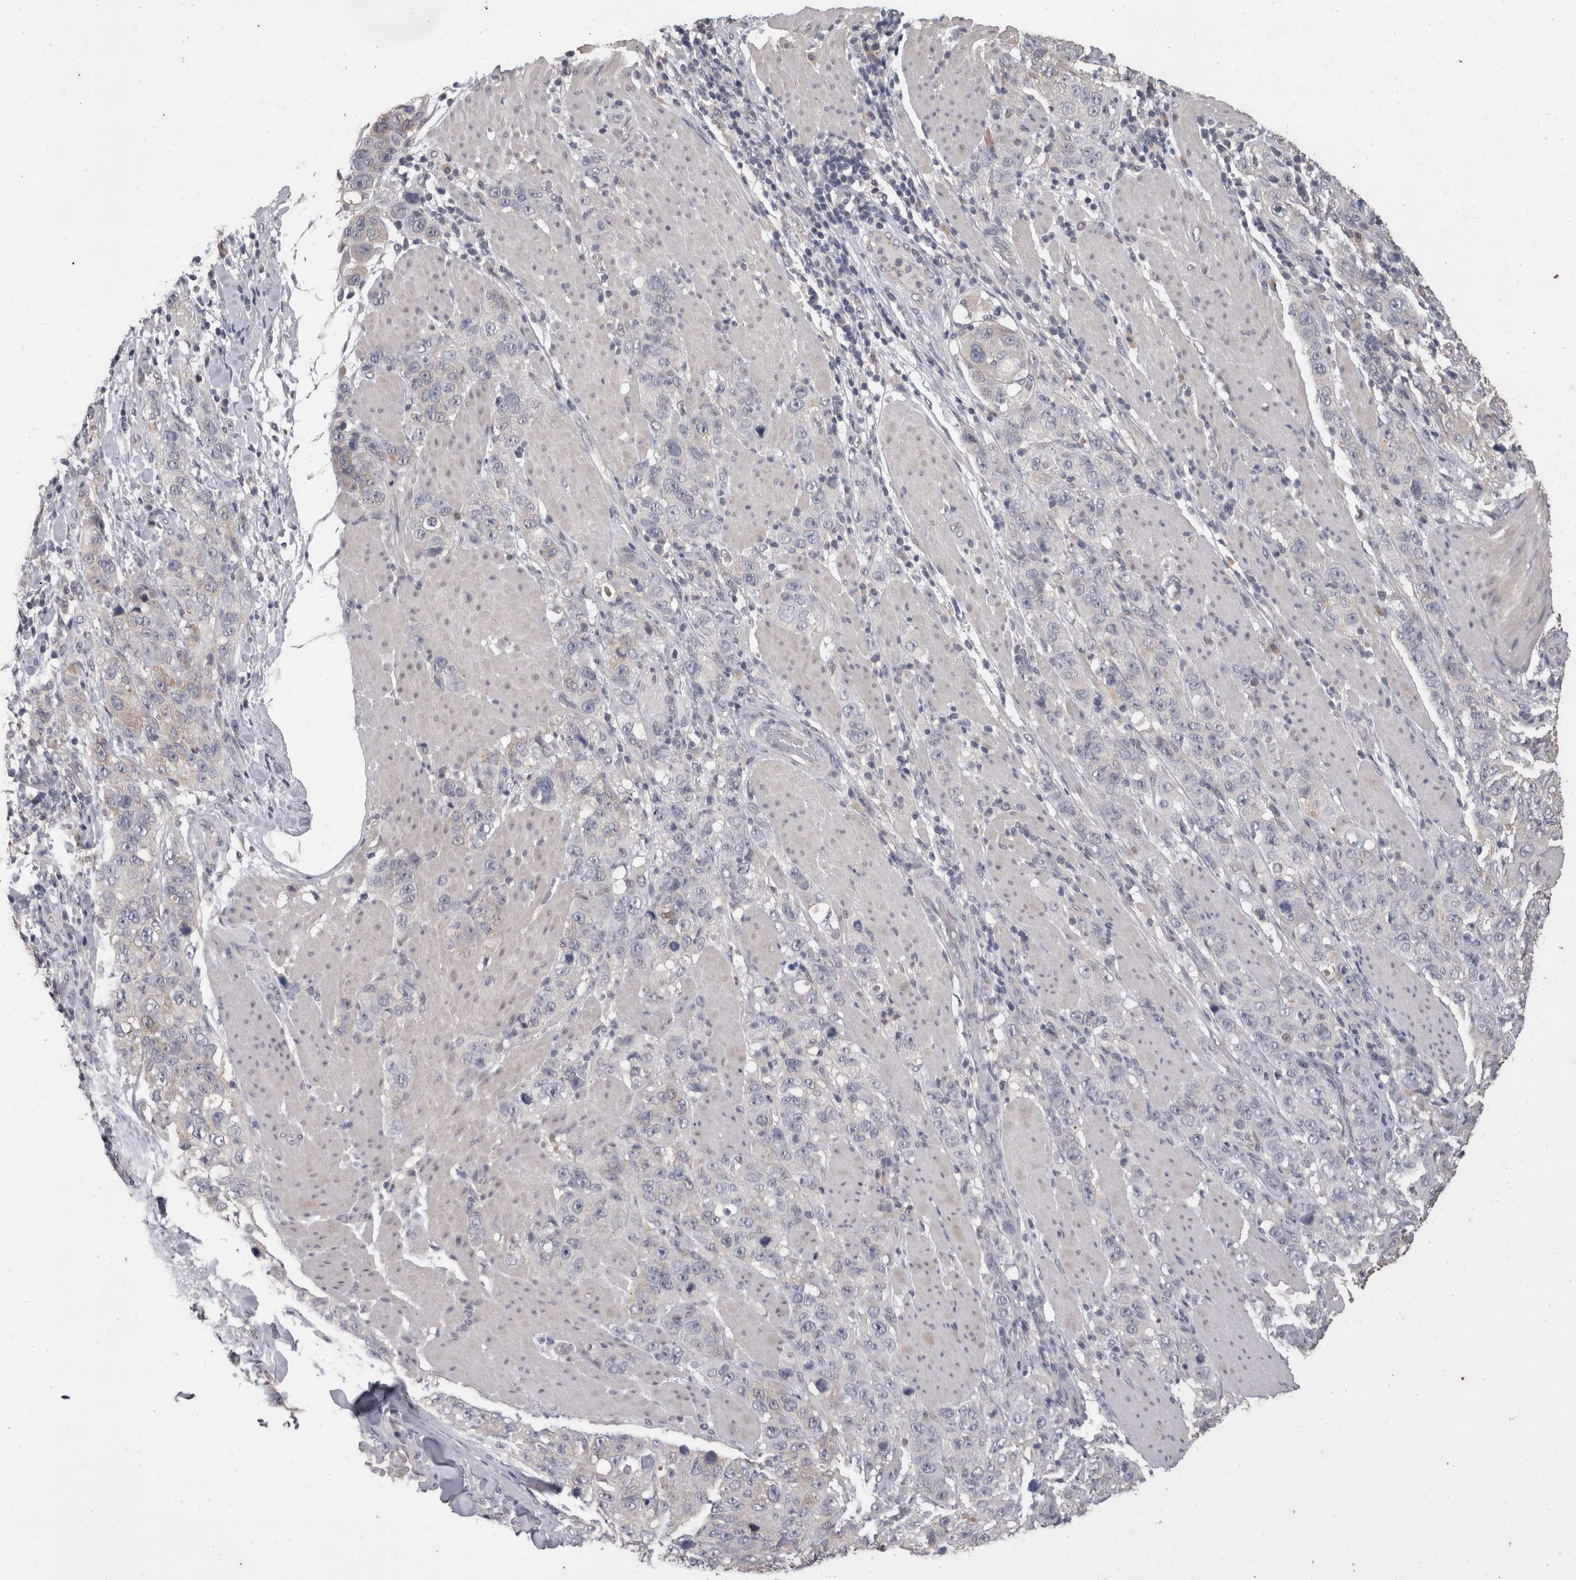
{"staining": {"intensity": "negative", "quantity": "none", "location": "none"}, "tissue": "stomach cancer", "cell_type": "Tumor cells", "image_type": "cancer", "snomed": [{"axis": "morphology", "description": "Adenocarcinoma, NOS"}, {"axis": "topography", "description": "Stomach"}], "caption": "This is a photomicrograph of IHC staining of stomach cancer, which shows no expression in tumor cells. (Immunohistochemistry (ihc), brightfield microscopy, high magnification).", "gene": "FHOD3", "patient": {"sex": "male", "age": 48}}